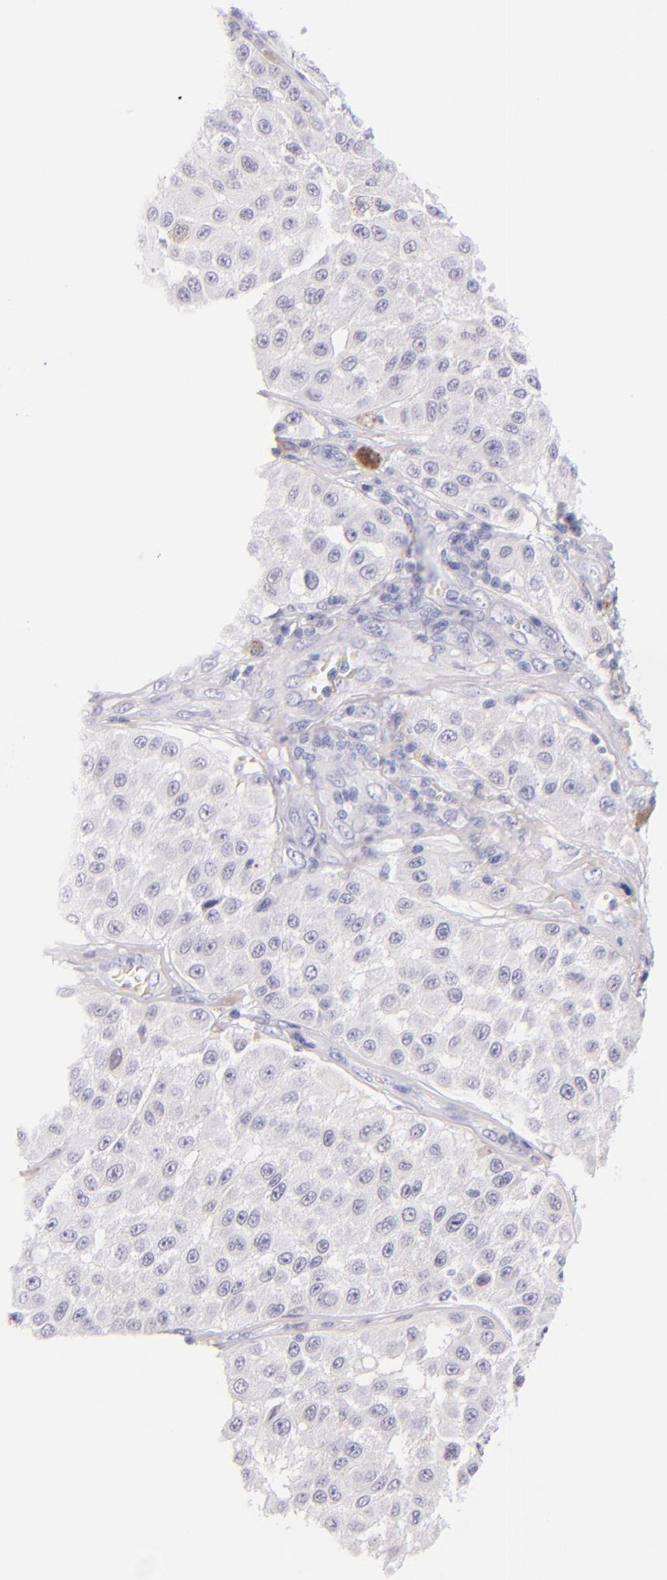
{"staining": {"intensity": "negative", "quantity": "none", "location": "none"}, "tissue": "melanoma", "cell_type": "Tumor cells", "image_type": "cancer", "snomed": [{"axis": "morphology", "description": "Malignant melanoma, NOS"}, {"axis": "topography", "description": "Skin"}], "caption": "Malignant melanoma was stained to show a protein in brown. There is no significant positivity in tumor cells.", "gene": "SDC1", "patient": {"sex": "female", "age": 64}}